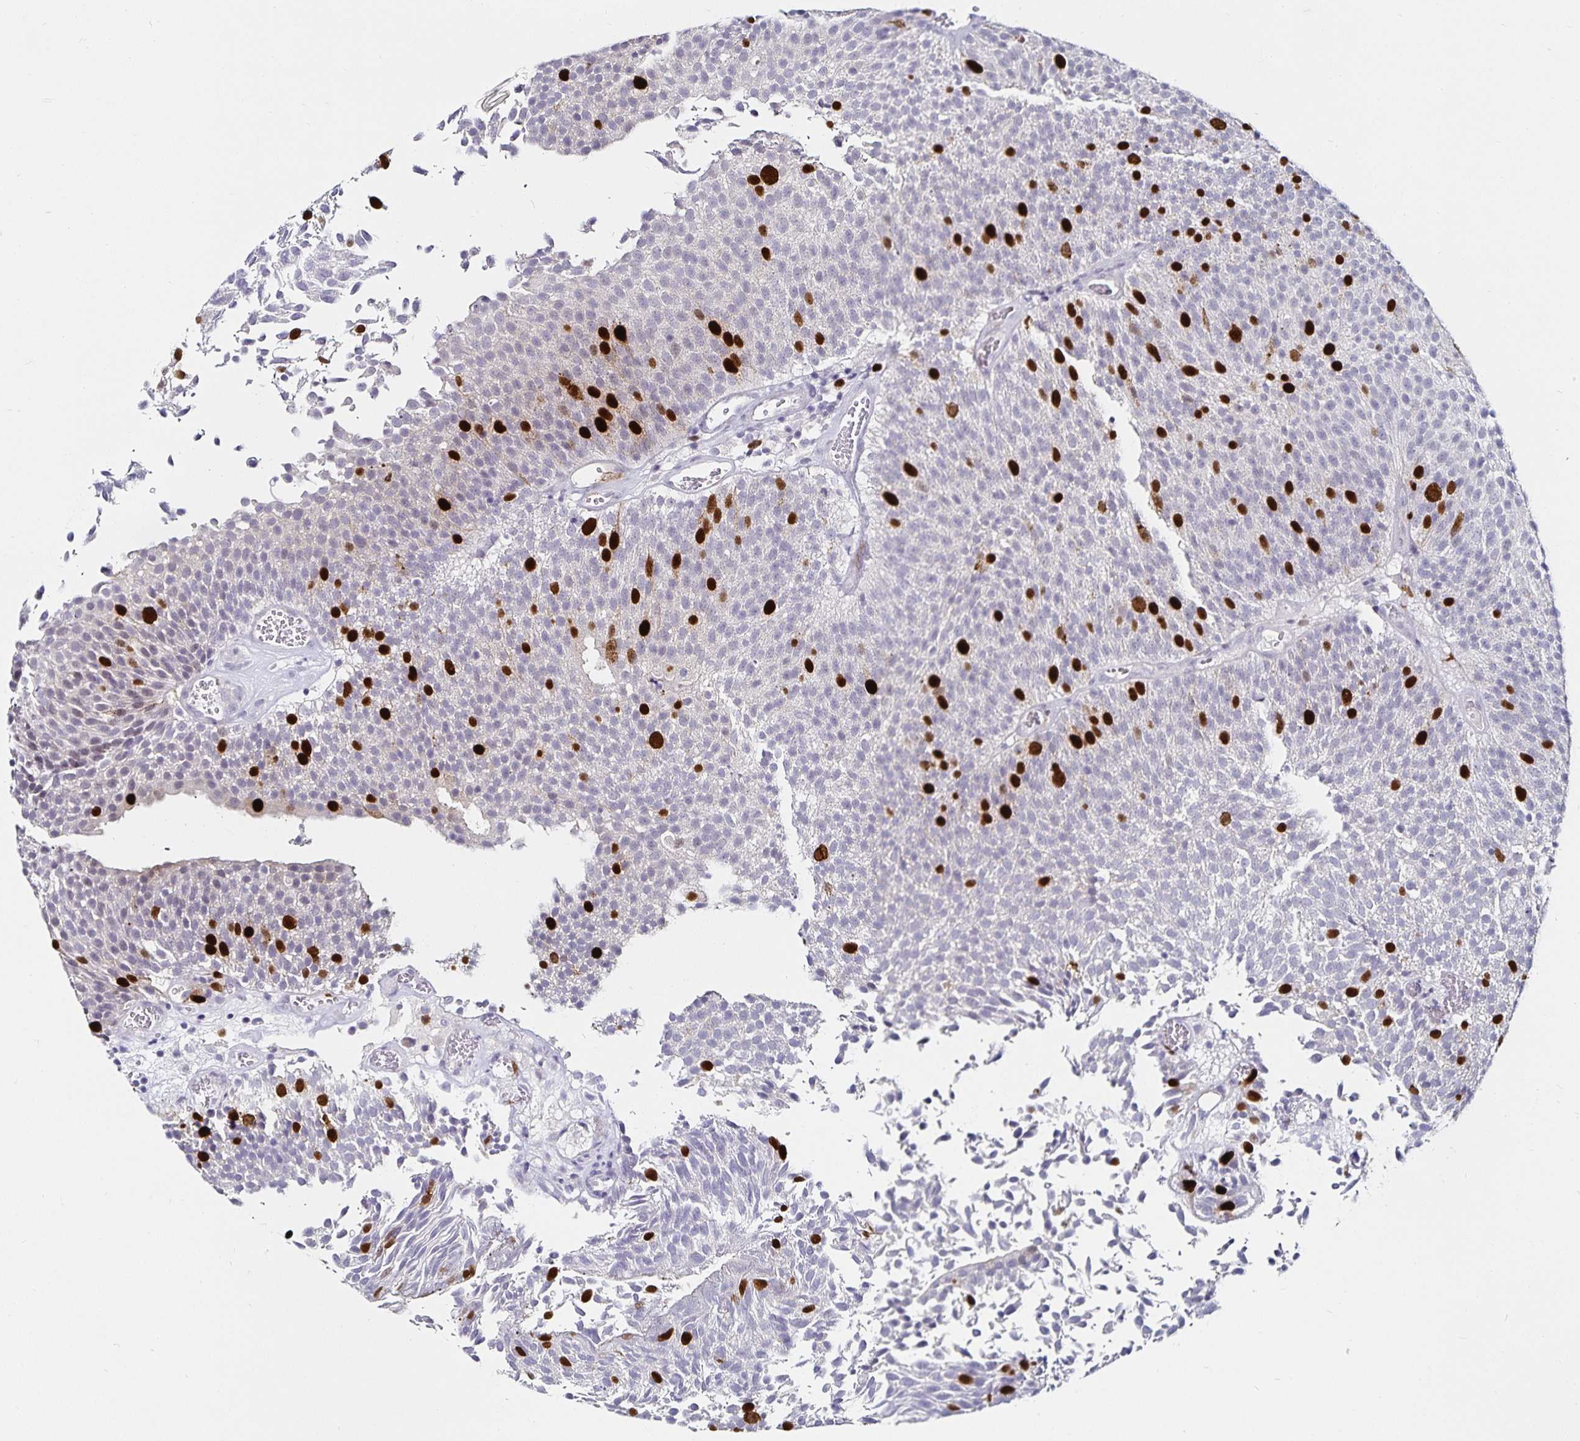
{"staining": {"intensity": "strong", "quantity": "<25%", "location": "nuclear"}, "tissue": "urothelial cancer", "cell_type": "Tumor cells", "image_type": "cancer", "snomed": [{"axis": "morphology", "description": "Urothelial carcinoma, Low grade"}, {"axis": "topography", "description": "Urinary bladder"}], "caption": "A high-resolution micrograph shows immunohistochemistry (IHC) staining of low-grade urothelial carcinoma, which demonstrates strong nuclear expression in about <25% of tumor cells.", "gene": "ANLN", "patient": {"sex": "female", "age": 79}}